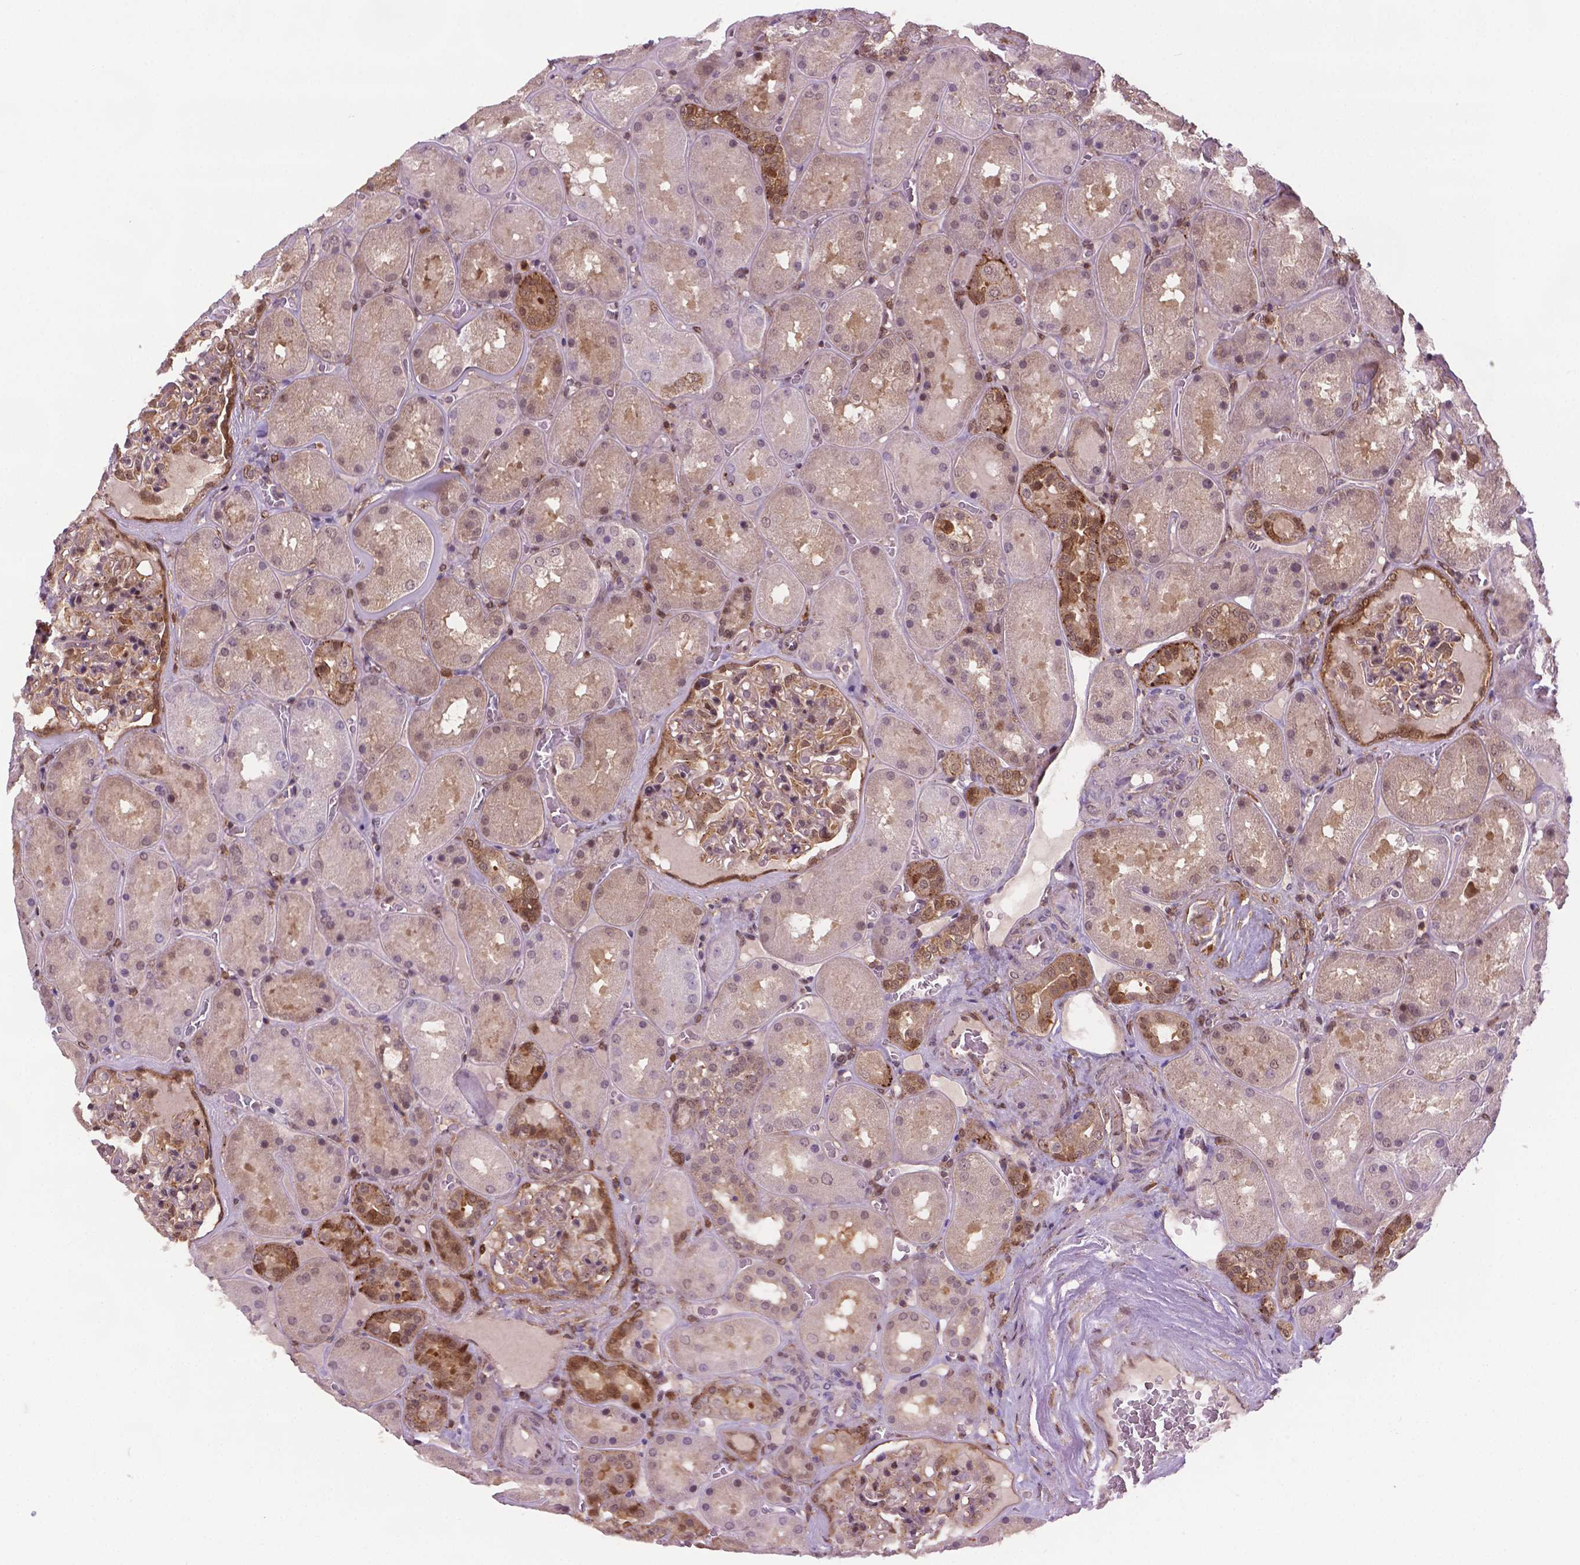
{"staining": {"intensity": "moderate", "quantity": "<25%", "location": "cytoplasmic/membranous"}, "tissue": "kidney", "cell_type": "Cells in glomeruli", "image_type": "normal", "snomed": [{"axis": "morphology", "description": "Normal tissue, NOS"}, {"axis": "topography", "description": "Kidney"}], "caption": "Protein staining of normal kidney reveals moderate cytoplasmic/membranous staining in approximately <25% of cells in glomeruli.", "gene": "PLIN3", "patient": {"sex": "male", "age": 73}}